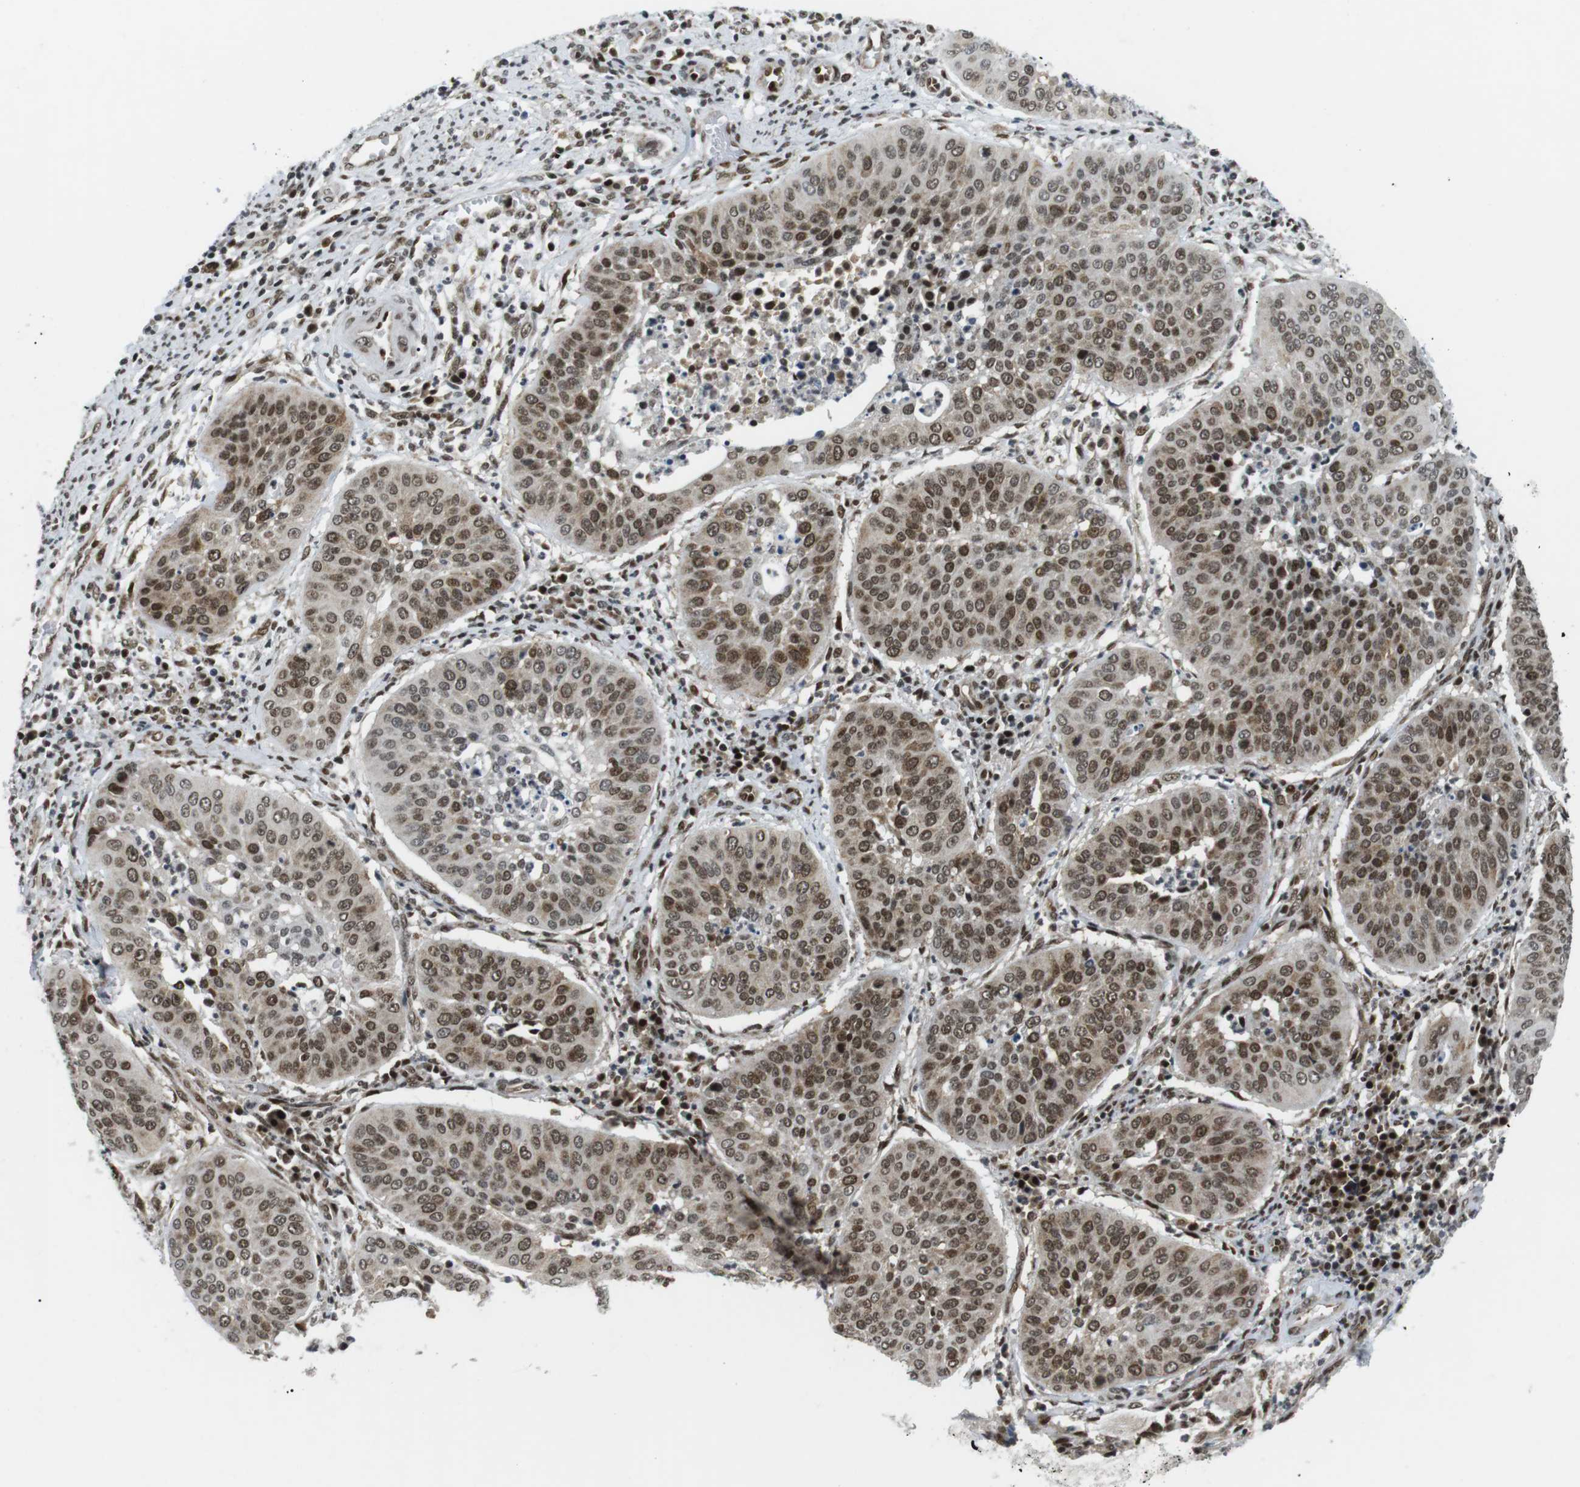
{"staining": {"intensity": "moderate", "quantity": ">75%", "location": "cytoplasmic/membranous,nuclear"}, "tissue": "cervical cancer", "cell_type": "Tumor cells", "image_type": "cancer", "snomed": [{"axis": "morphology", "description": "Normal tissue, NOS"}, {"axis": "morphology", "description": "Squamous cell carcinoma, NOS"}, {"axis": "topography", "description": "Cervix"}], "caption": "Immunohistochemistry (IHC) micrograph of human cervical cancer stained for a protein (brown), which reveals medium levels of moderate cytoplasmic/membranous and nuclear positivity in about >75% of tumor cells.", "gene": "CDC27", "patient": {"sex": "female", "age": 39}}